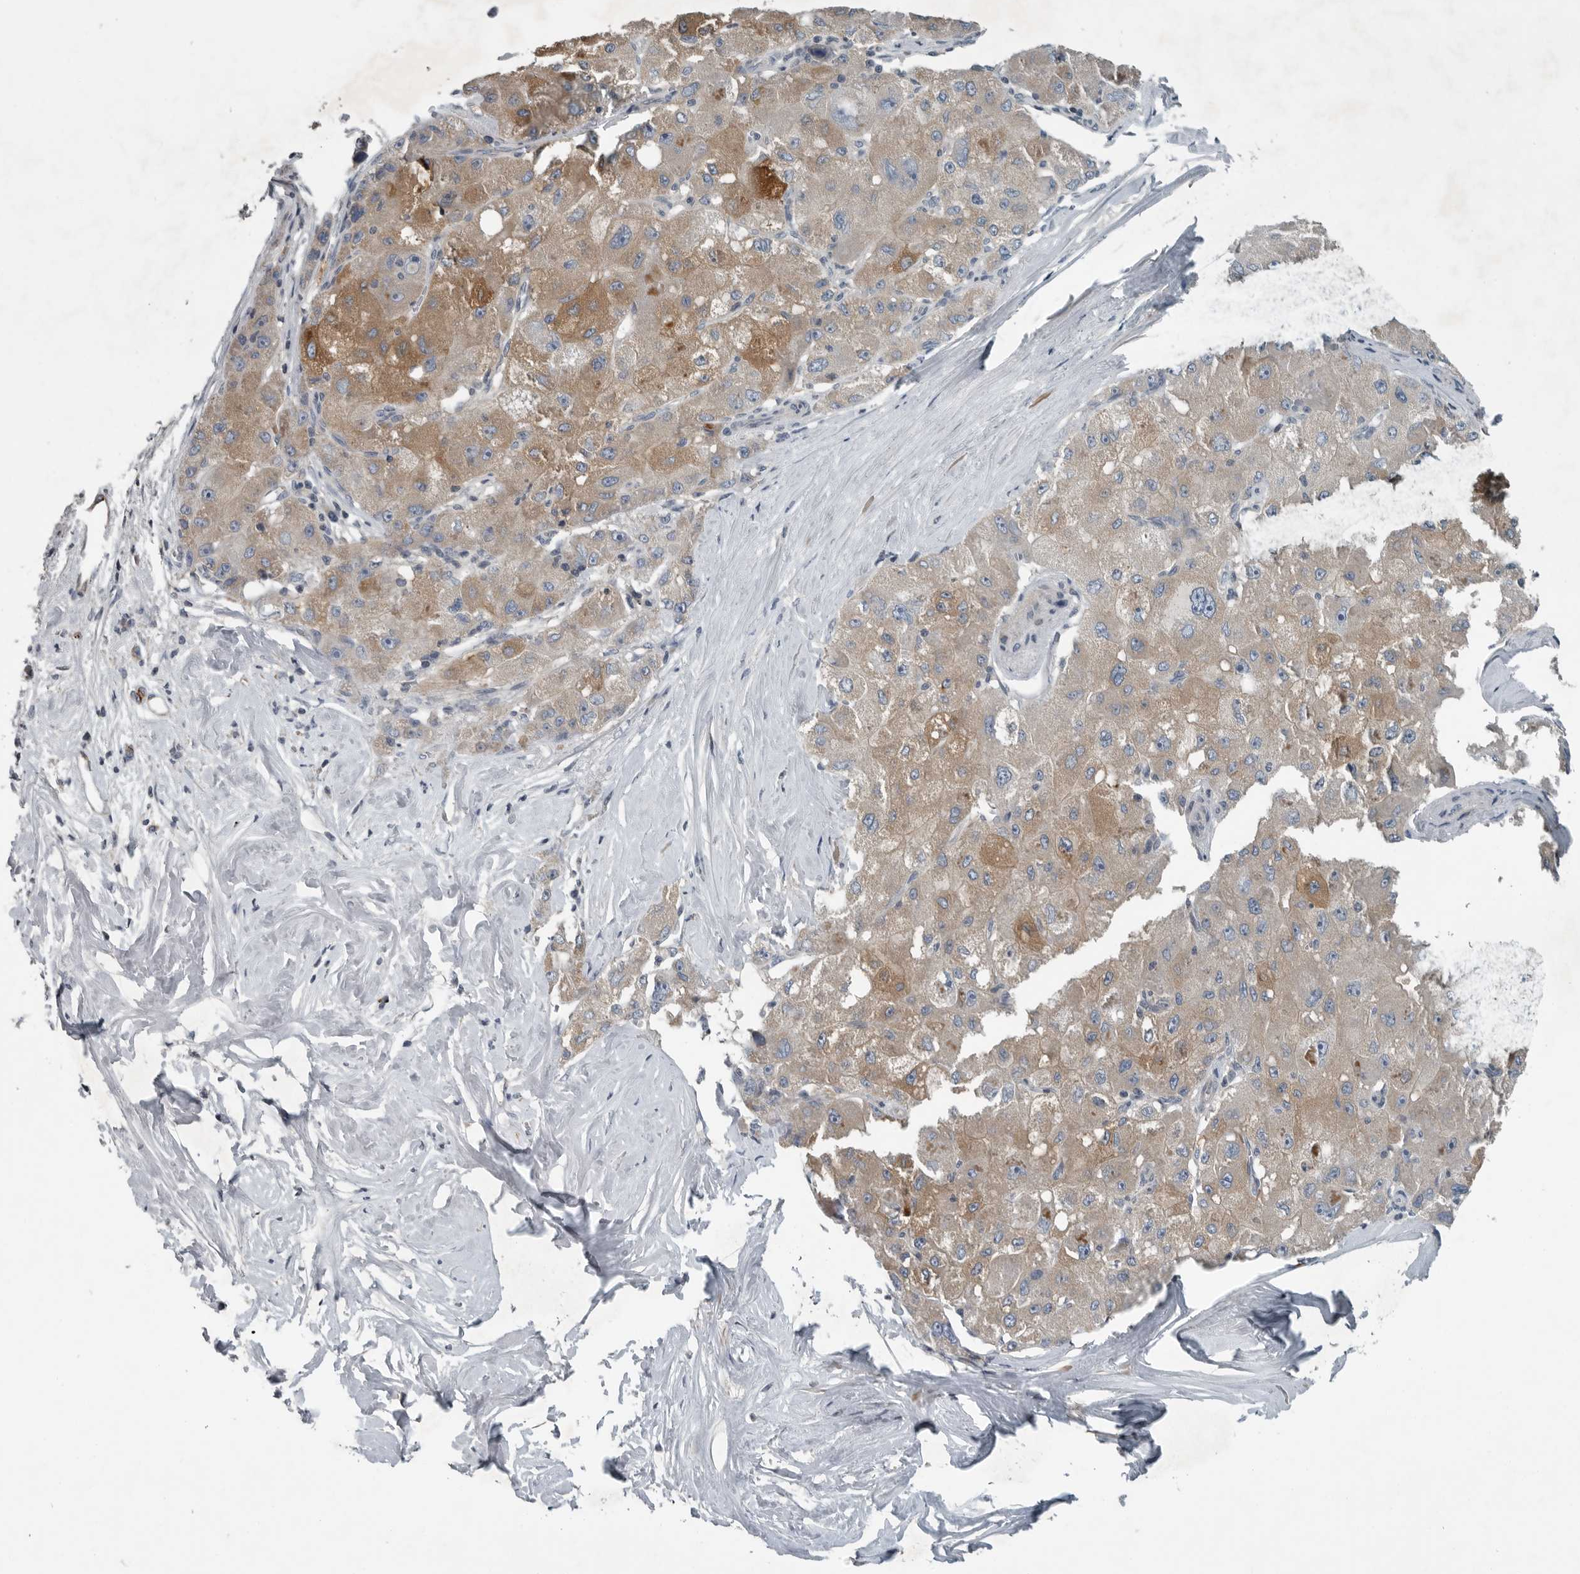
{"staining": {"intensity": "moderate", "quantity": "<25%", "location": "cytoplasmic/membranous"}, "tissue": "liver cancer", "cell_type": "Tumor cells", "image_type": "cancer", "snomed": [{"axis": "morphology", "description": "Carcinoma, Hepatocellular, NOS"}, {"axis": "topography", "description": "Liver"}], "caption": "A brown stain shows moderate cytoplasmic/membranous expression of a protein in human hepatocellular carcinoma (liver) tumor cells.", "gene": "MPP3", "patient": {"sex": "male", "age": 80}}